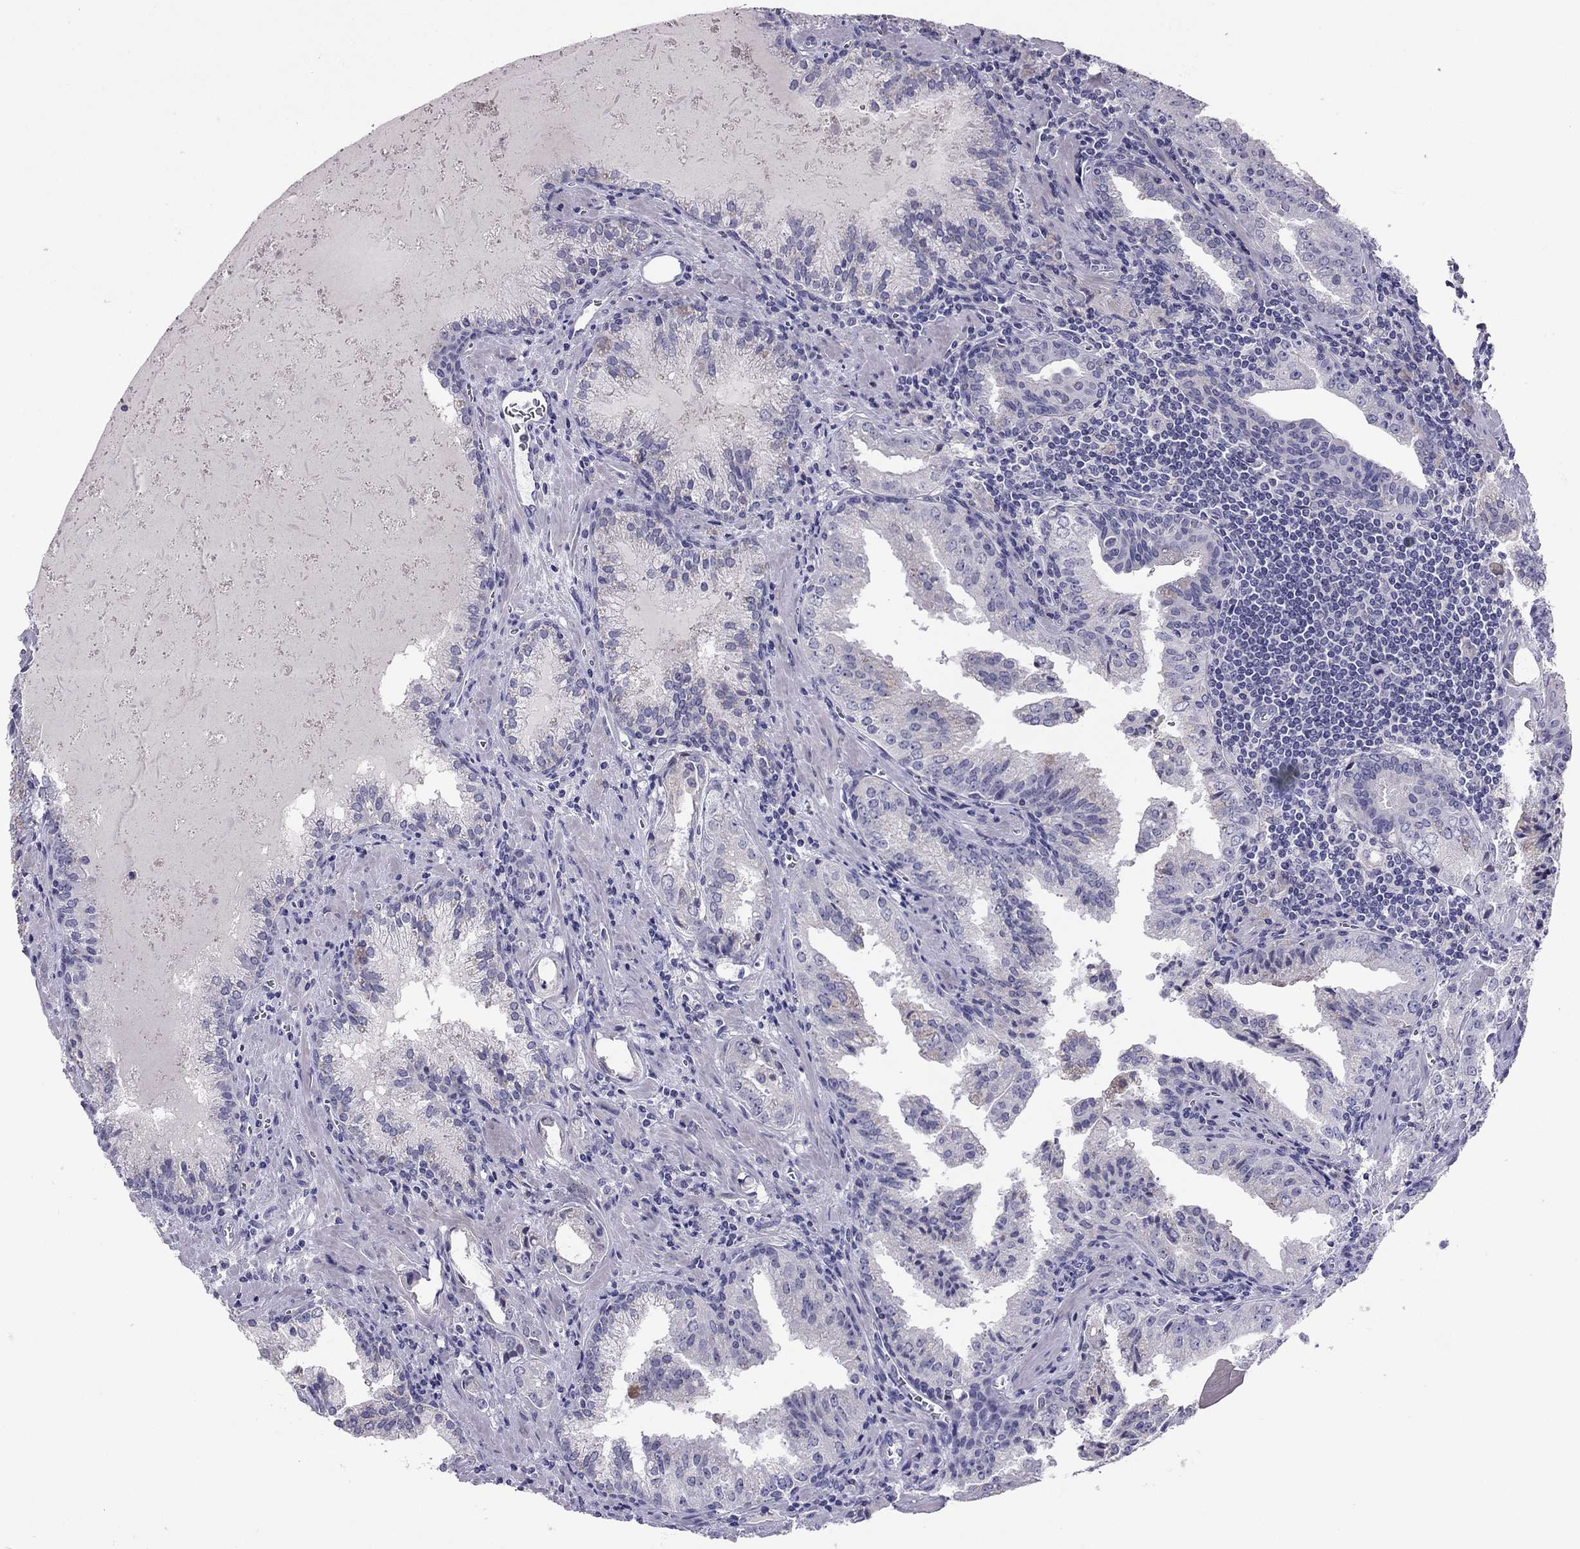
{"staining": {"intensity": "negative", "quantity": "none", "location": "none"}, "tissue": "prostate cancer", "cell_type": "Tumor cells", "image_type": "cancer", "snomed": [{"axis": "morphology", "description": "Adenocarcinoma, High grade"}, {"axis": "topography", "description": "Prostate"}], "caption": "The IHC micrograph has no significant staining in tumor cells of prostate cancer tissue.", "gene": "RGS8", "patient": {"sex": "male", "age": 68}}